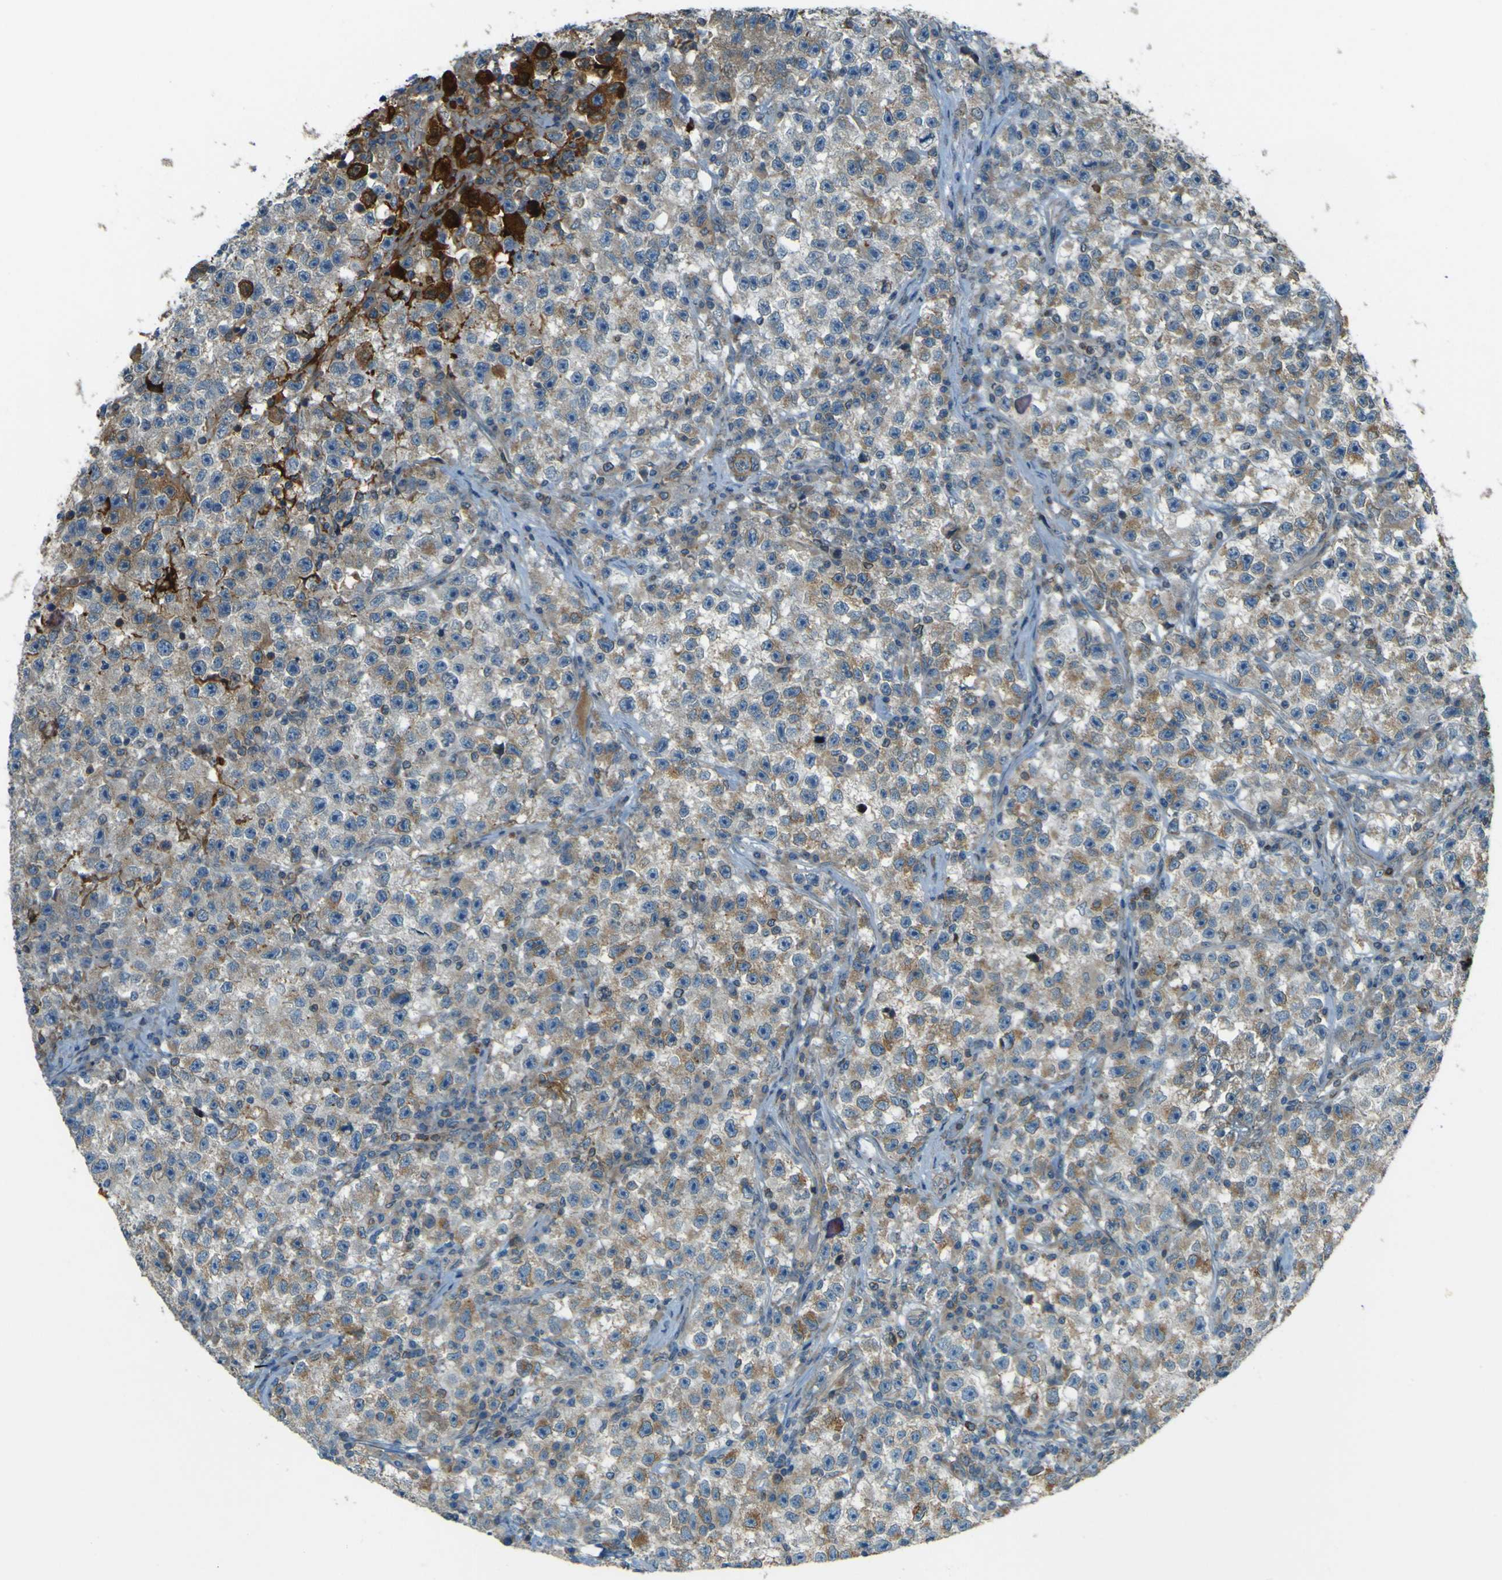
{"staining": {"intensity": "strong", "quantity": "<25%", "location": "cytoplasmic/membranous"}, "tissue": "testis cancer", "cell_type": "Tumor cells", "image_type": "cancer", "snomed": [{"axis": "morphology", "description": "Seminoma, NOS"}, {"axis": "topography", "description": "Testis"}], "caption": "Testis cancer tissue shows strong cytoplasmic/membranous expression in approximately <25% of tumor cells, visualized by immunohistochemistry.", "gene": "LPCAT1", "patient": {"sex": "male", "age": 22}}